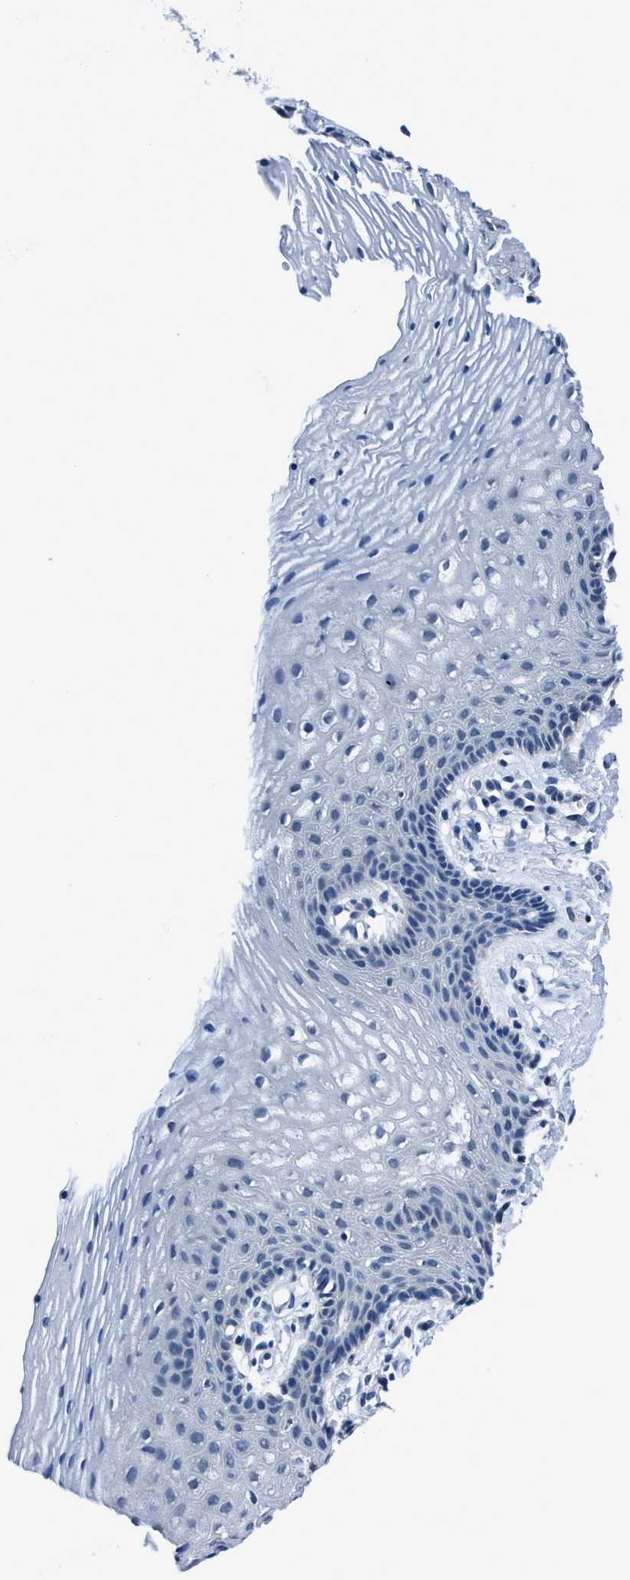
{"staining": {"intensity": "negative", "quantity": "none", "location": "none"}, "tissue": "vagina", "cell_type": "Squamous epithelial cells", "image_type": "normal", "snomed": [{"axis": "morphology", "description": "Normal tissue, NOS"}, {"axis": "topography", "description": "Vagina"}], "caption": "High magnification brightfield microscopy of normal vagina stained with DAB (3,3'-diaminobenzidine) (brown) and counterstained with hematoxylin (blue): squamous epithelial cells show no significant staining. The staining was performed using DAB to visualize the protein expression in brown, while the nuclei were stained in blue with hematoxylin (Magnification: 20x).", "gene": "TMEM94", "patient": {"sex": "female", "age": 32}}